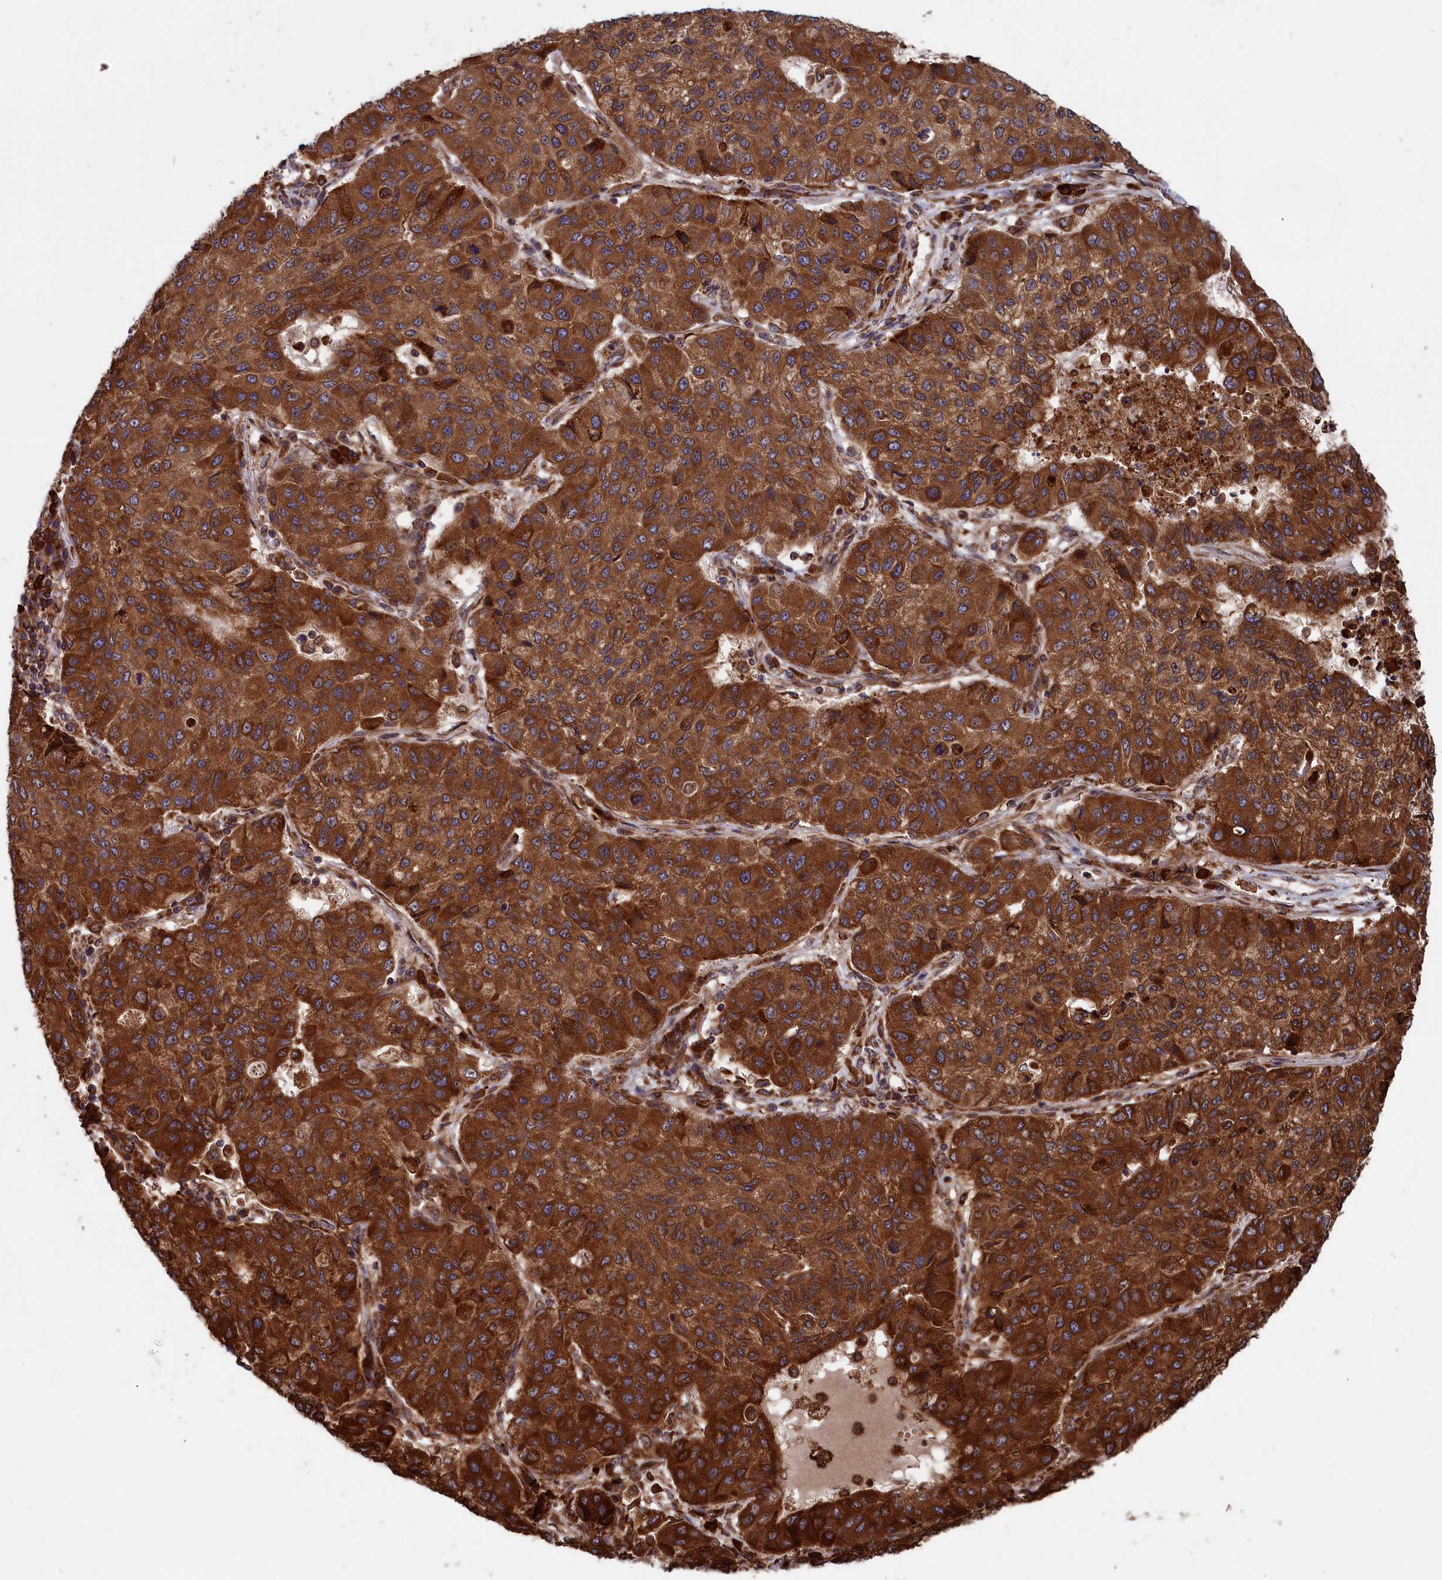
{"staining": {"intensity": "strong", "quantity": ">75%", "location": "cytoplasmic/membranous"}, "tissue": "lung cancer", "cell_type": "Tumor cells", "image_type": "cancer", "snomed": [{"axis": "morphology", "description": "Squamous cell carcinoma, NOS"}, {"axis": "topography", "description": "Lung"}], "caption": "Lung cancer stained with IHC shows strong cytoplasmic/membranous expression in about >75% of tumor cells. Using DAB (3,3'-diaminobenzidine) (brown) and hematoxylin (blue) stains, captured at high magnification using brightfield microscopy.", "gene": "PLA2G4C", "patient": {"sex": "male", "age": 74}}